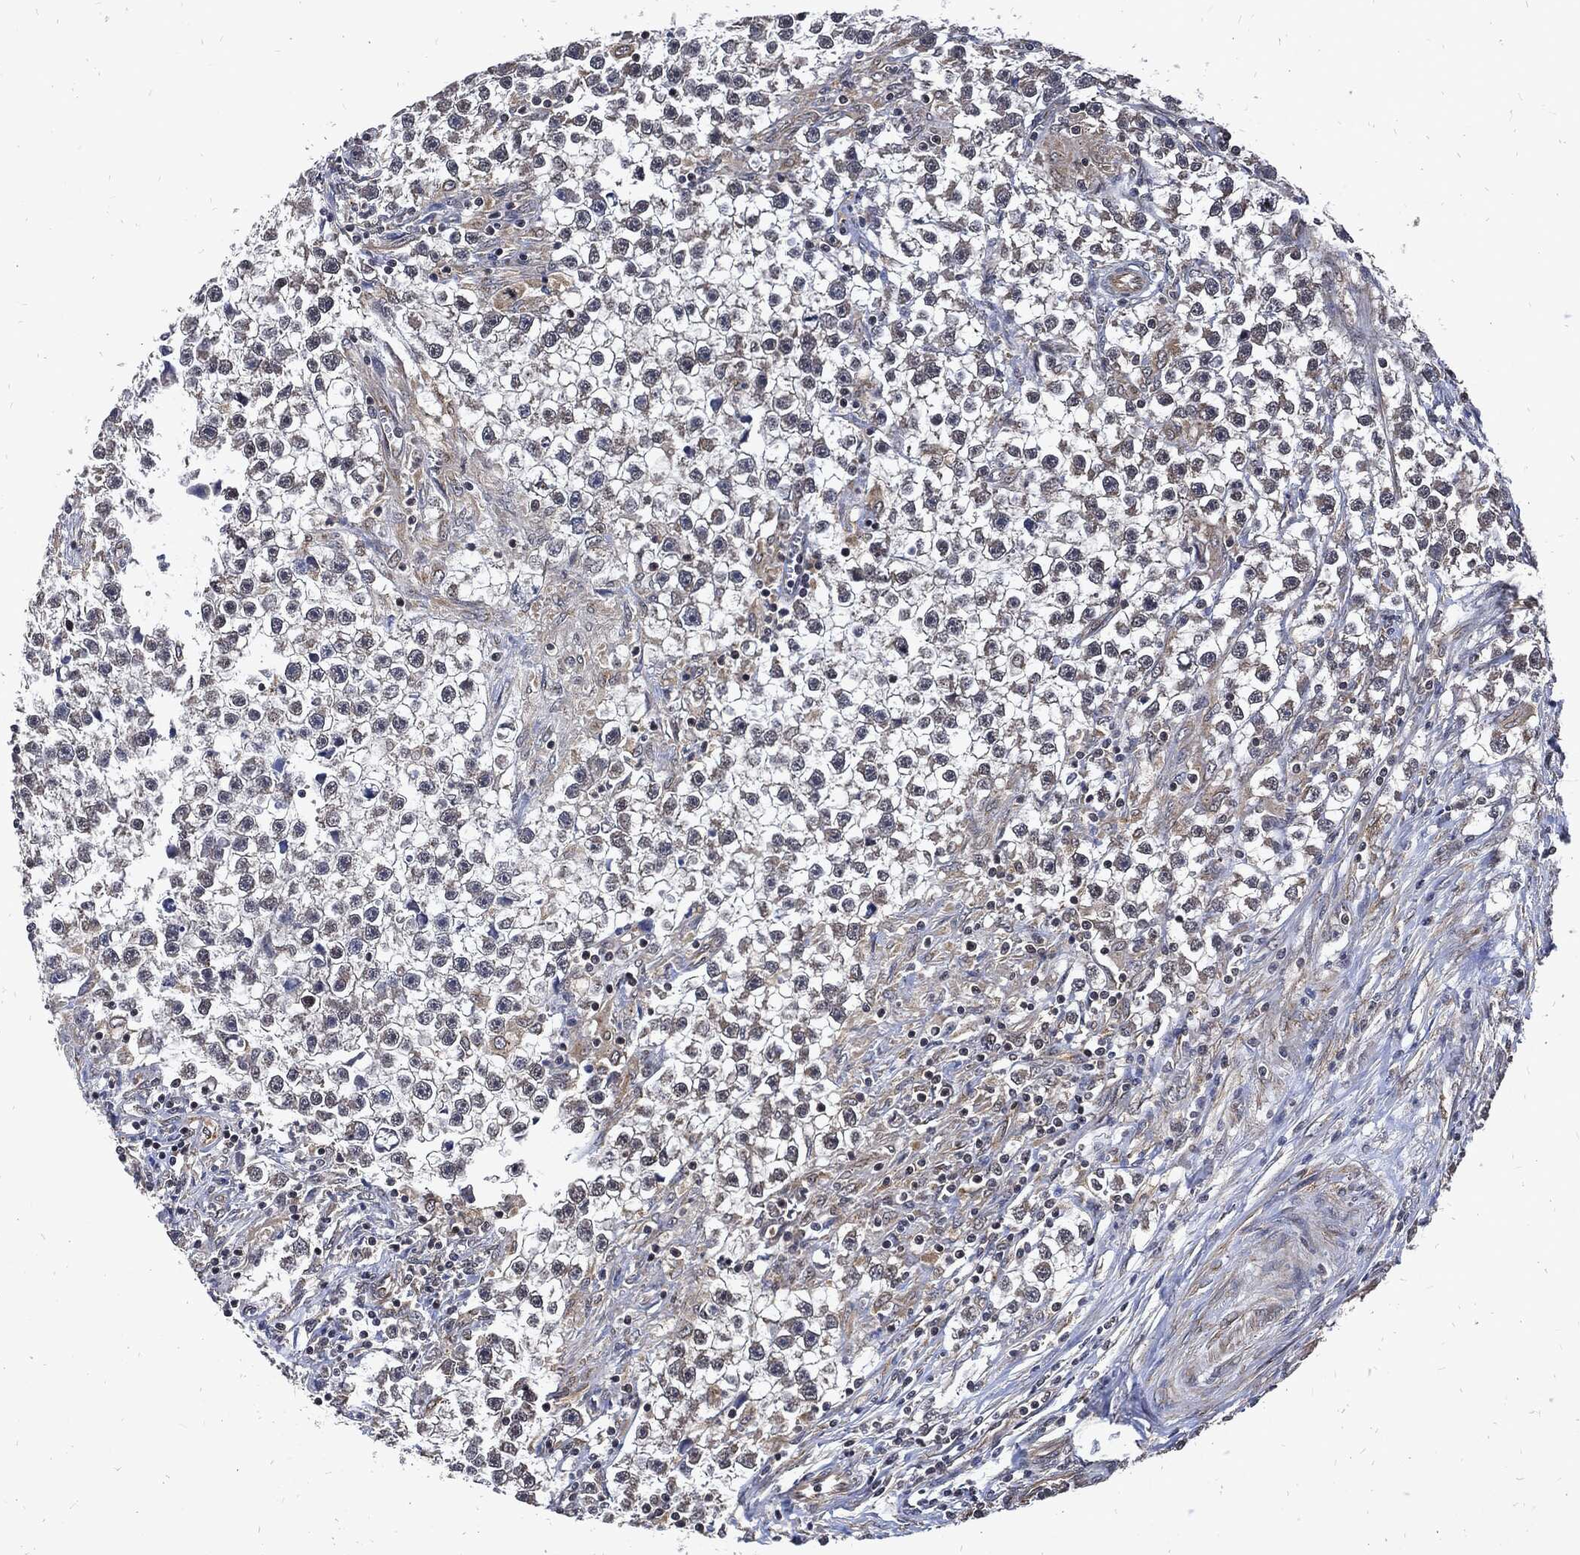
{"staining": {"intensity": "negative", "quantity": "none", "location": "none"}, "tissue": "testis cancer", "cell_type": "Tumor cells", "image_type": "cancer", "snomed": [{"axis": "morphology", "description": "Seminoma, NOS"}, {"axis": "topography", "description": "Testis"}], "caption": "Immunohistochemistry of testis seminoma shows no positivity in tumor cells. (Immunohistochemistry (ihc), brightfield microscopy, high magnification).", "gene": "DCTN1", "patient": {"sex": "male", "age": 59}}